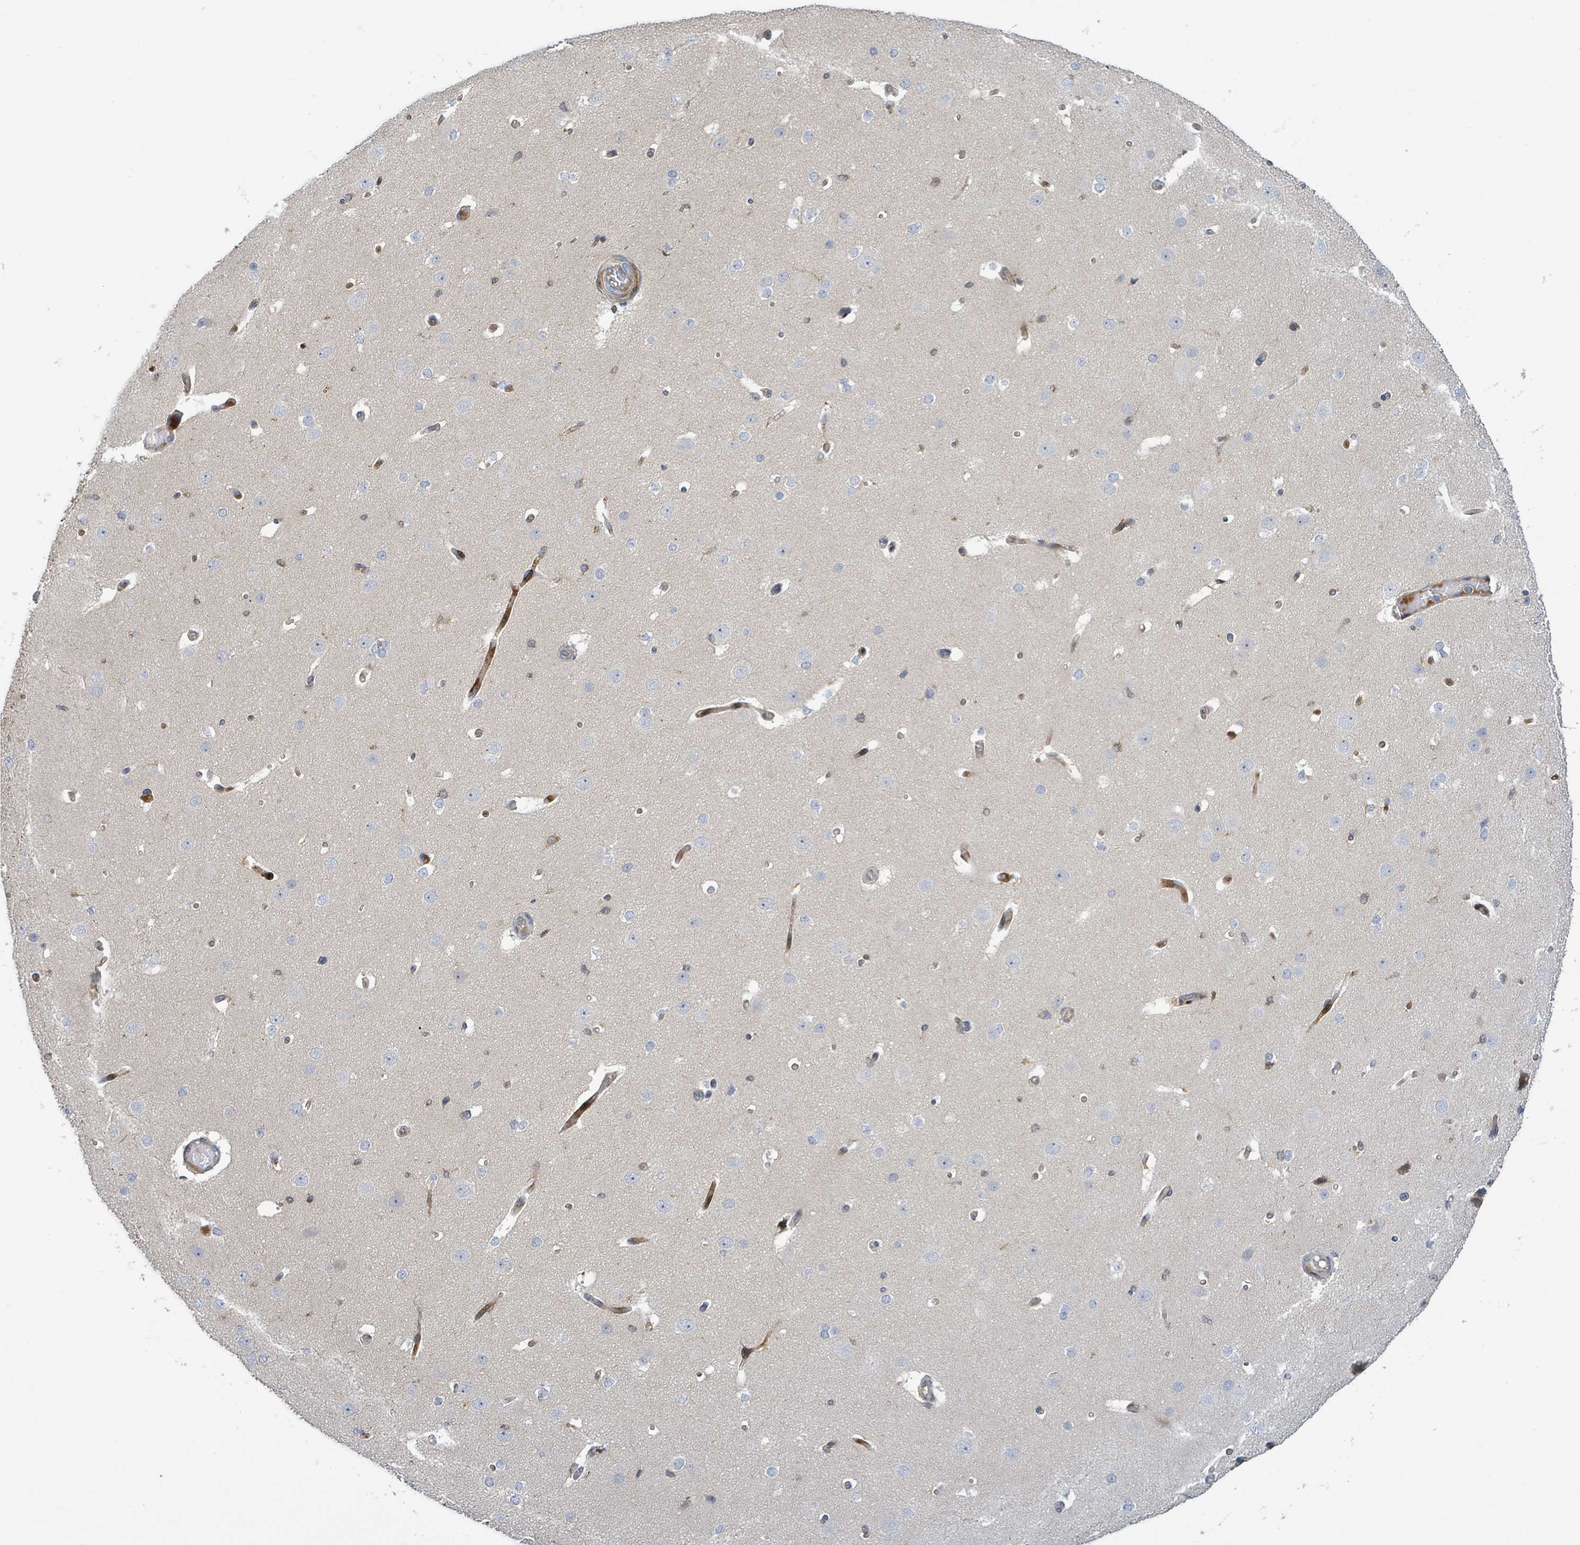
{"staining": {"intensity": "moderate", "quantity": "25%-75%", "location": "cytoplasmic/membranous"}, "tissue": "cerebral cortex", "cell_type": "Endothelial cells", "image_type": "normal", "snomed": [{"axis": "morphology", "description": "Normal tissue, NOS"}, {"axis": "morphology", "description": "Inflammation, NOS"}, {"axis": "topography", "description": "Cerebral cortex"}], "caption": "Brown immunohistochemical staining in normal human cerebral cortex demonstrates moderate cytoplasmic/membranous positivity in approximately 25%-75% of endothelial cells. (DAB (3,3'-diaminobenzidine) IHC with brightfield microscopy, high magnification).", "gene": "CFAP210", "patient": {"sex": "male", "age": 6}}